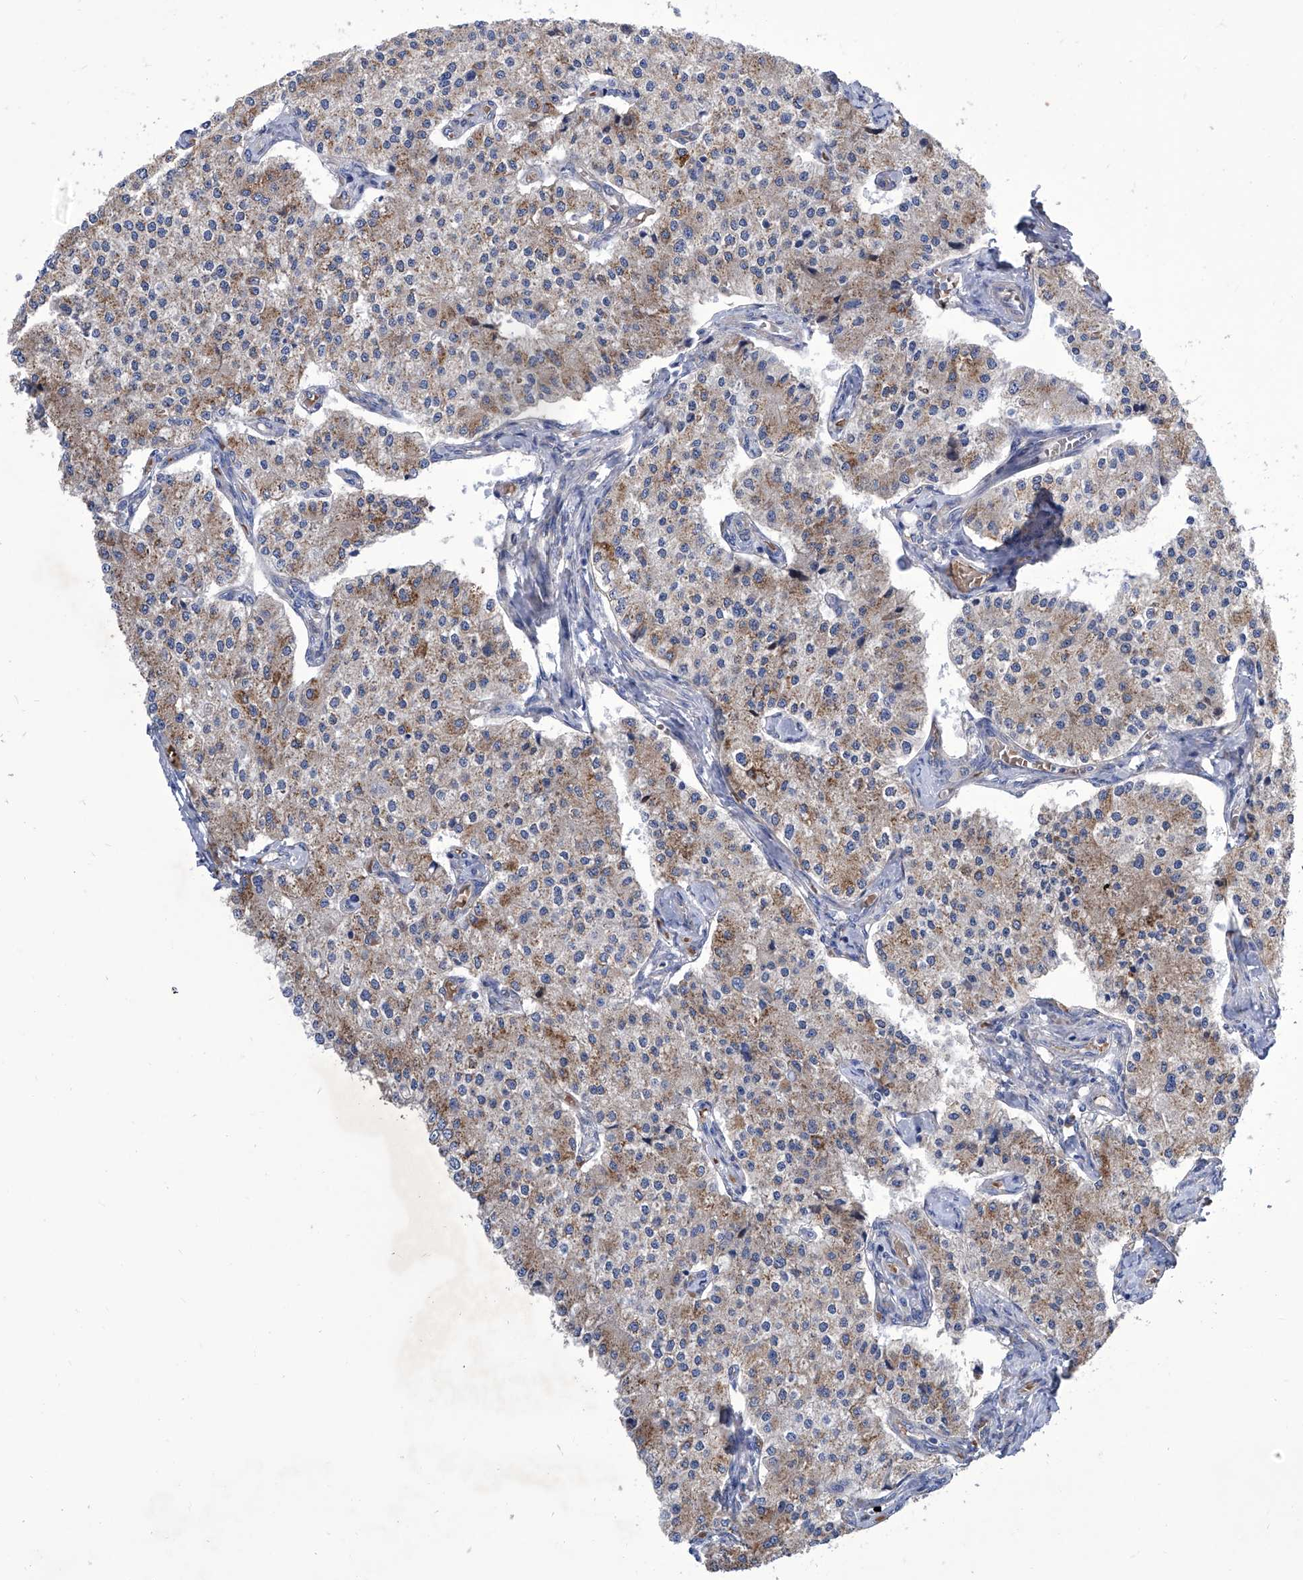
{"staining": {"intensity": "moderate", "quantity": "25%-75%", "location": "cytoplasmic/membranous"}, "tissue": "carcinoid", "cell_type": "Tumor cells", "image_type": "cancer", "snomed": [{"axis": "morphology", "description": "Carcinoid, malignant, NOS"}, {"axis": "topography", "description": "Colon"}], "caption": "Moderate cytoplasmic/membranous positivity for a protein is identified in approximately 25%-75% of tumor cells of carcinoid using immunohistochemistry (IHC).", "gene": "TJAP1", "patient": {"sex": "female", "age": 52}}